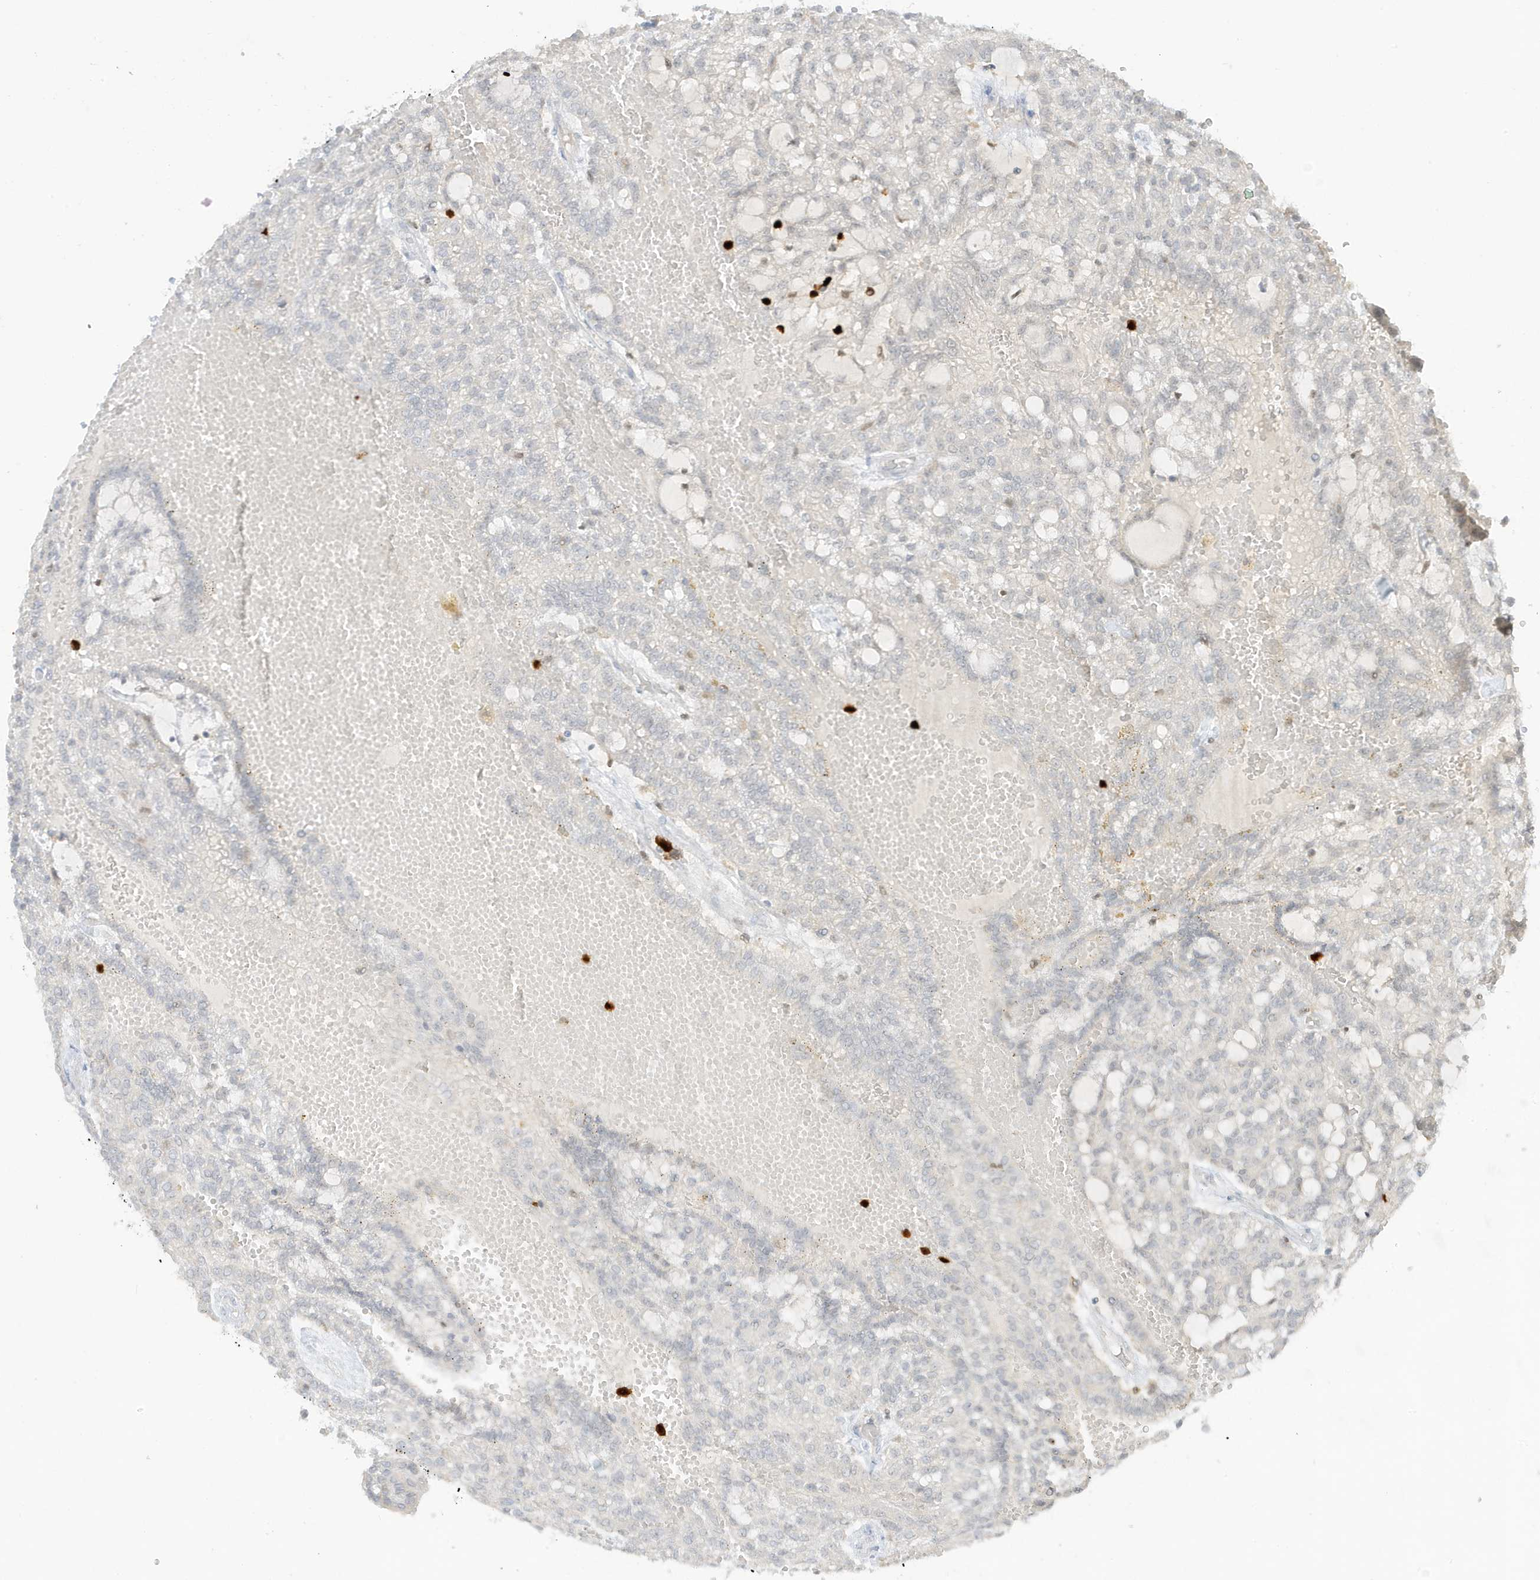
{"staining": {"intensity": "negative", "quantity": "none", "location": "none"}, "tissue": "renal cancer", "cell_type": "Tumor cells", "image_type": "cancer", "snomed": [{"axis": "morphology", "description": "Adenocarcinoma, NOS"}, {"axis": "topography", "description": "Kidney"}], "caption": "Human renal cancer stained for a protein using IHC displays no expression in tumor cells.", "gene": "GCA", "patient": {"sex": "male", "age": 63}}